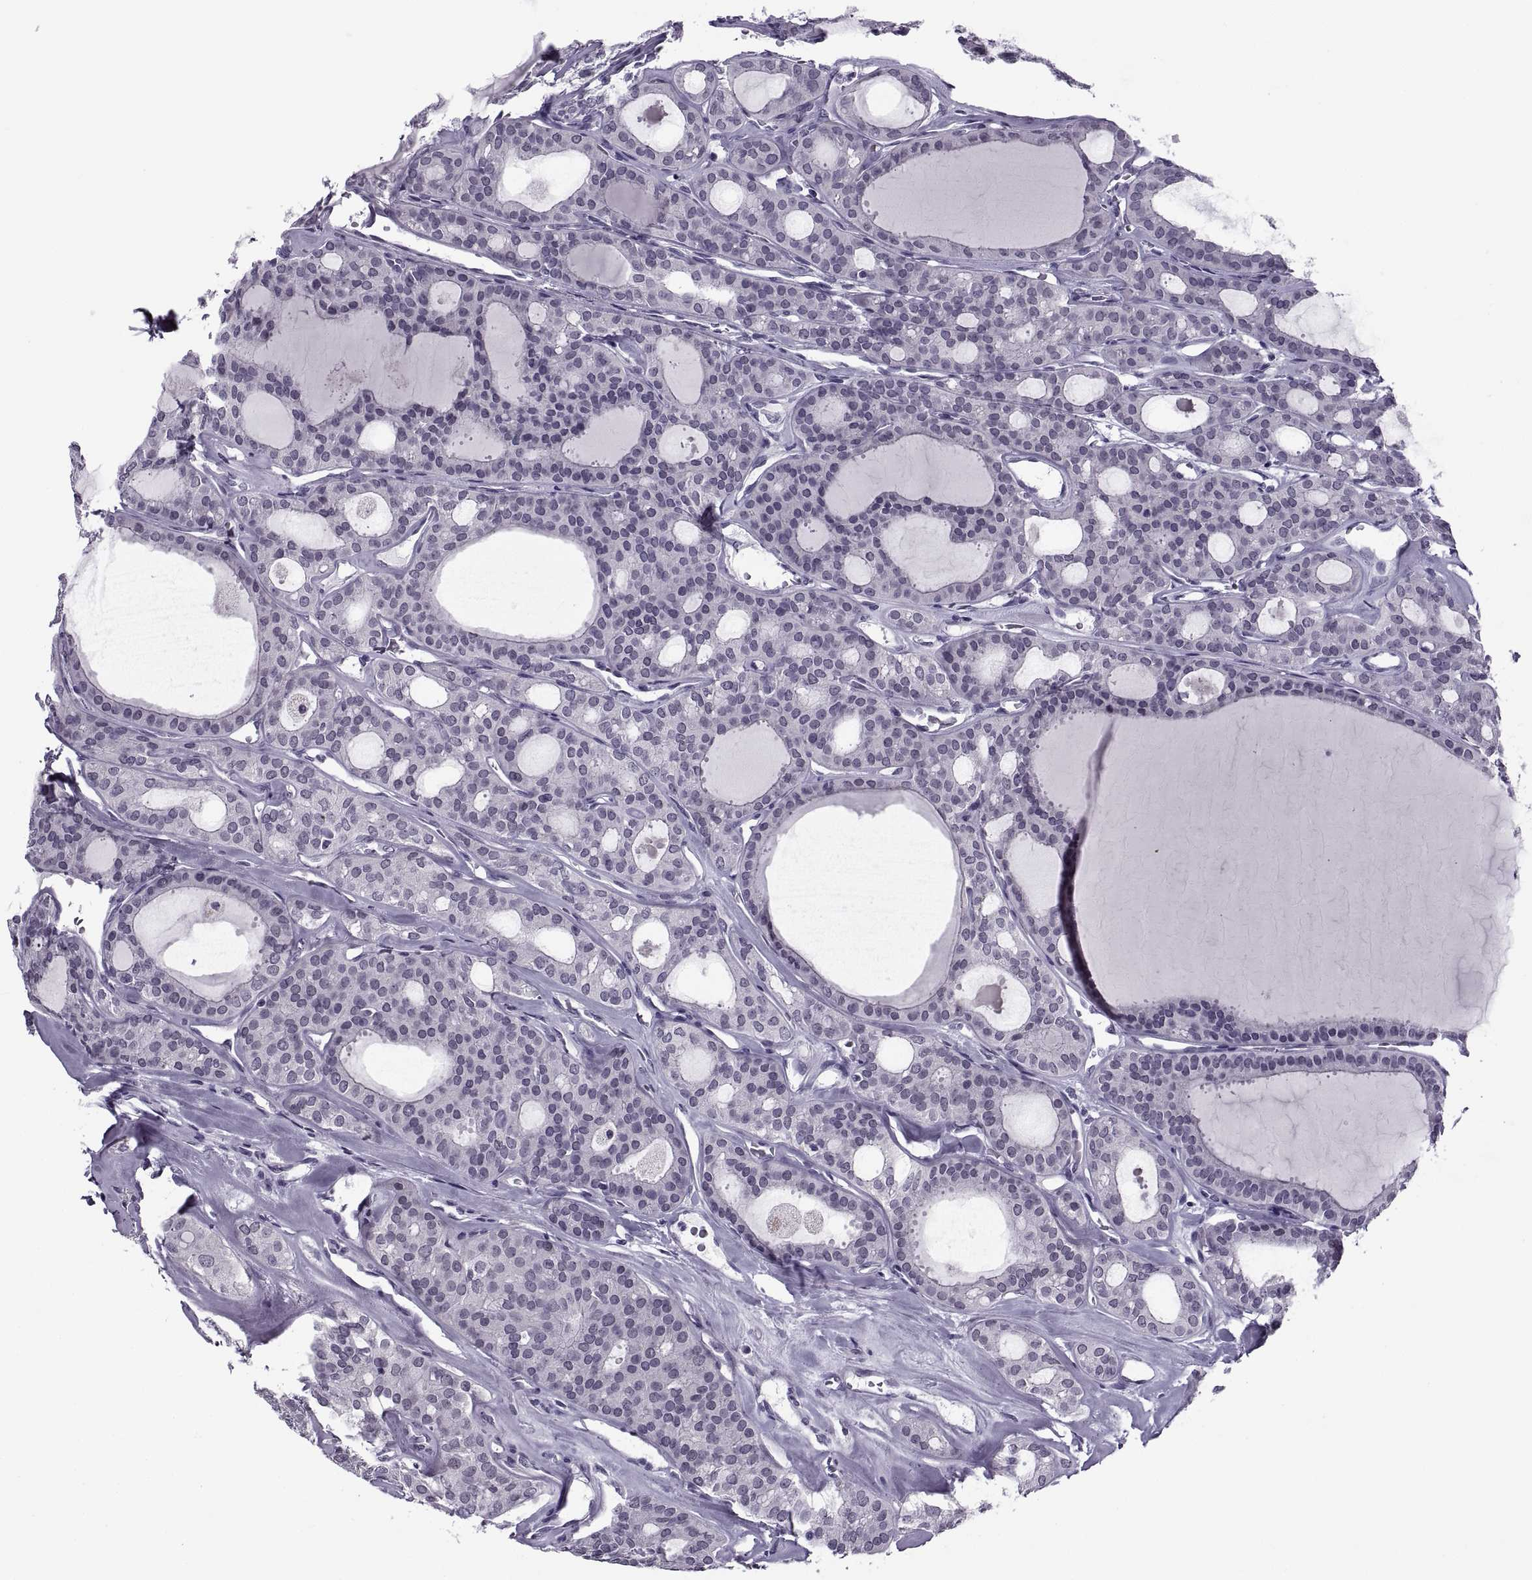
{"staining": {"intensity": "negative", "quantity": "none", "location": "none"}, "tissue": "thyroid cancer", "cell_type": "Tumor cells", "image_type": "cancer", "snomed": [{"axis": "morphology", "description": "Follicular adenoma carcinoma, NOS"}, {"axis": "topography", "description": "Thyroid gland"}], "caption": "IHC of follicular adenoma carcinoma (thyroid) shows no positivity in tumor cells. Nuclei are stained in blue.", "gene": "TBC1D3G", "patient": {"sex": "male", "age": 75}}